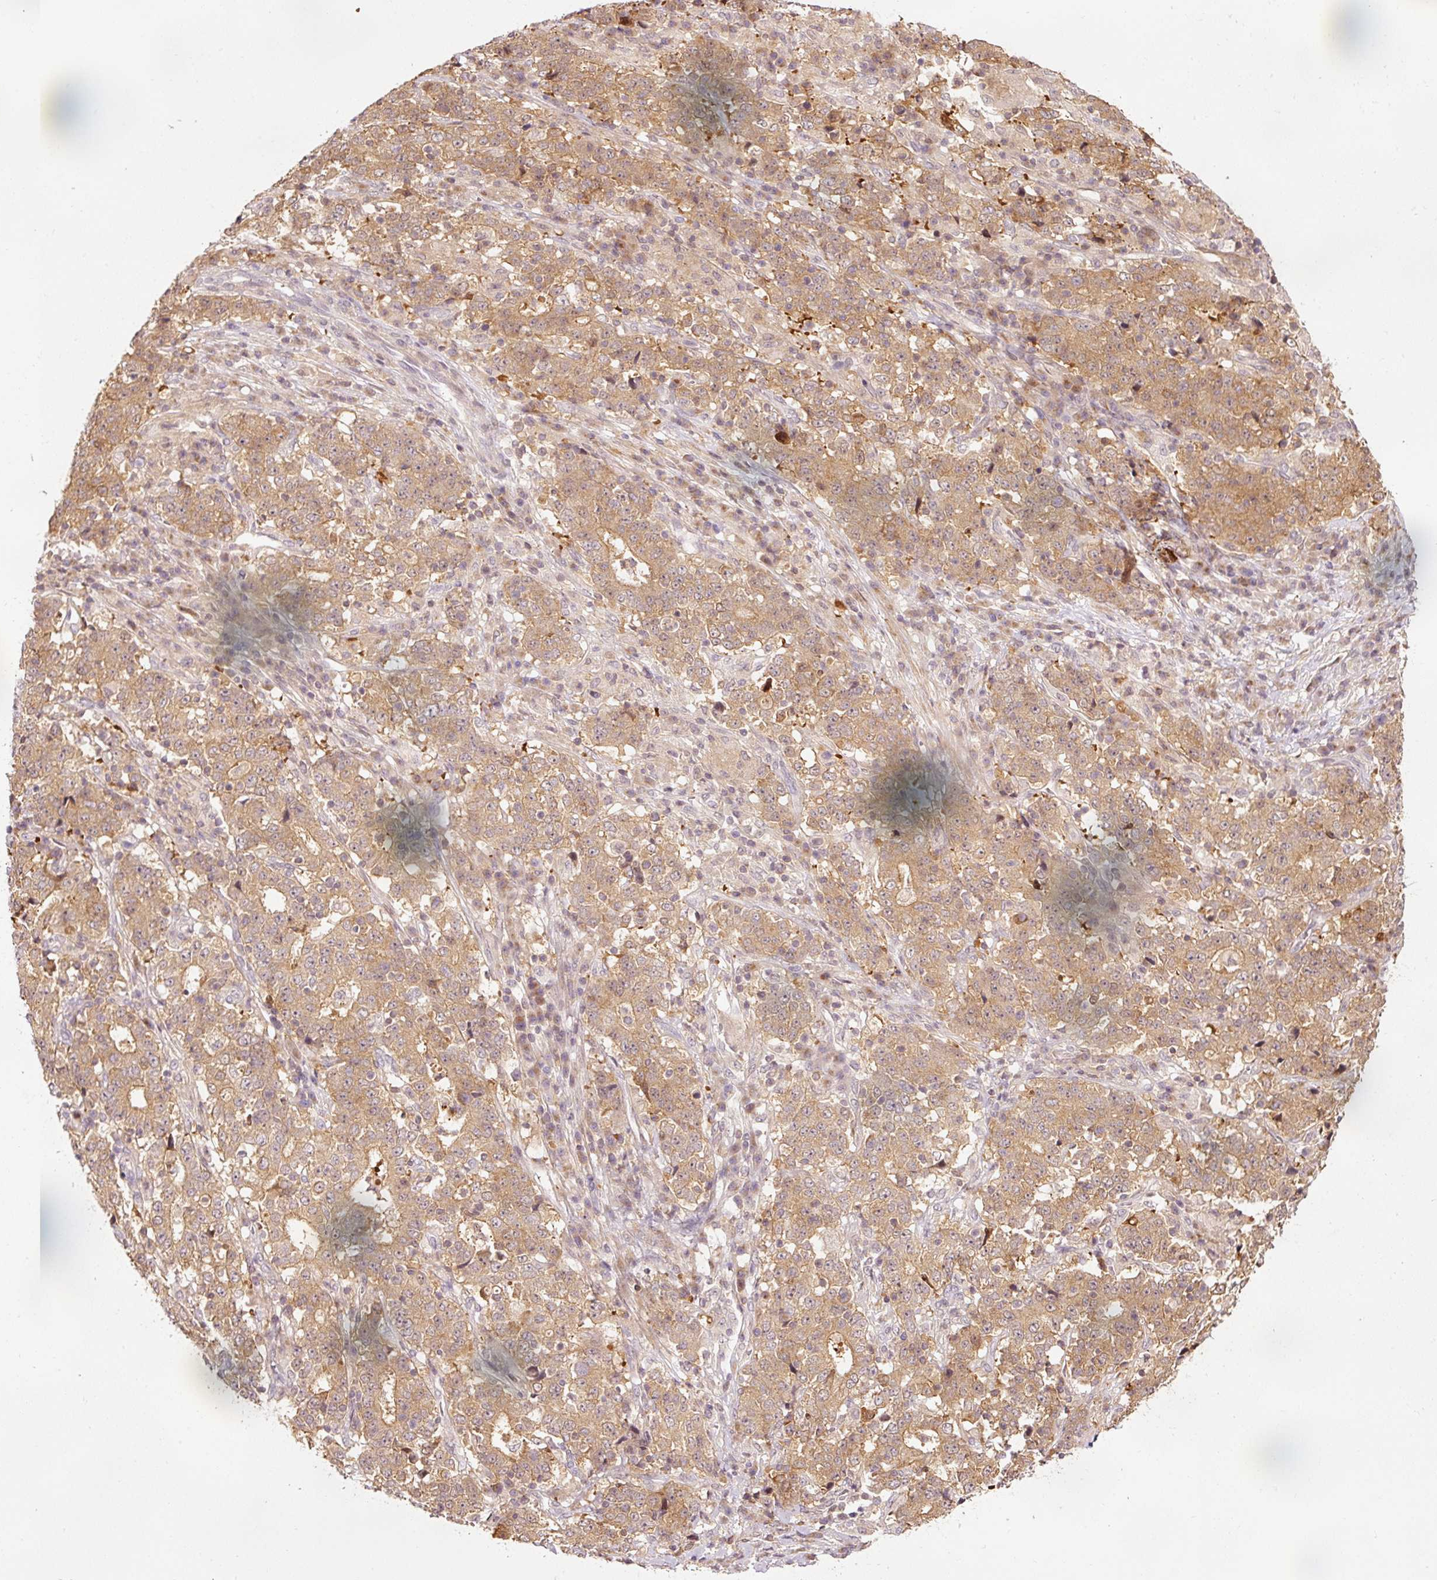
{"staining": {"intensity": "moderate", "quantity": ">75%", "location": "cytoplasmic/membranous,nuclear"}, "tissue": "stomach cancer", "cell_type": "Tumor cells", "image_type": "cancer", "snomed": [{"axis": "morphology", "description": "Adenocarcinoma, NOS"}, {"axis": "topography", "description": "Stomach"}], "caption": "Stomach adenocarcinoma was stained to show a protein in brown. There is medium levels of moderate cytoplasmic/membranous and nuclear staining in approximately >75% of tumor cells. (Stains: DAB (3,3'-diaminobenzidine) in brown, nuclei in blue, Microscopy: brightfield microscopy at high magnification).", "gene": "FBXL14", "patient": {"sex": "male", "age": 59}}